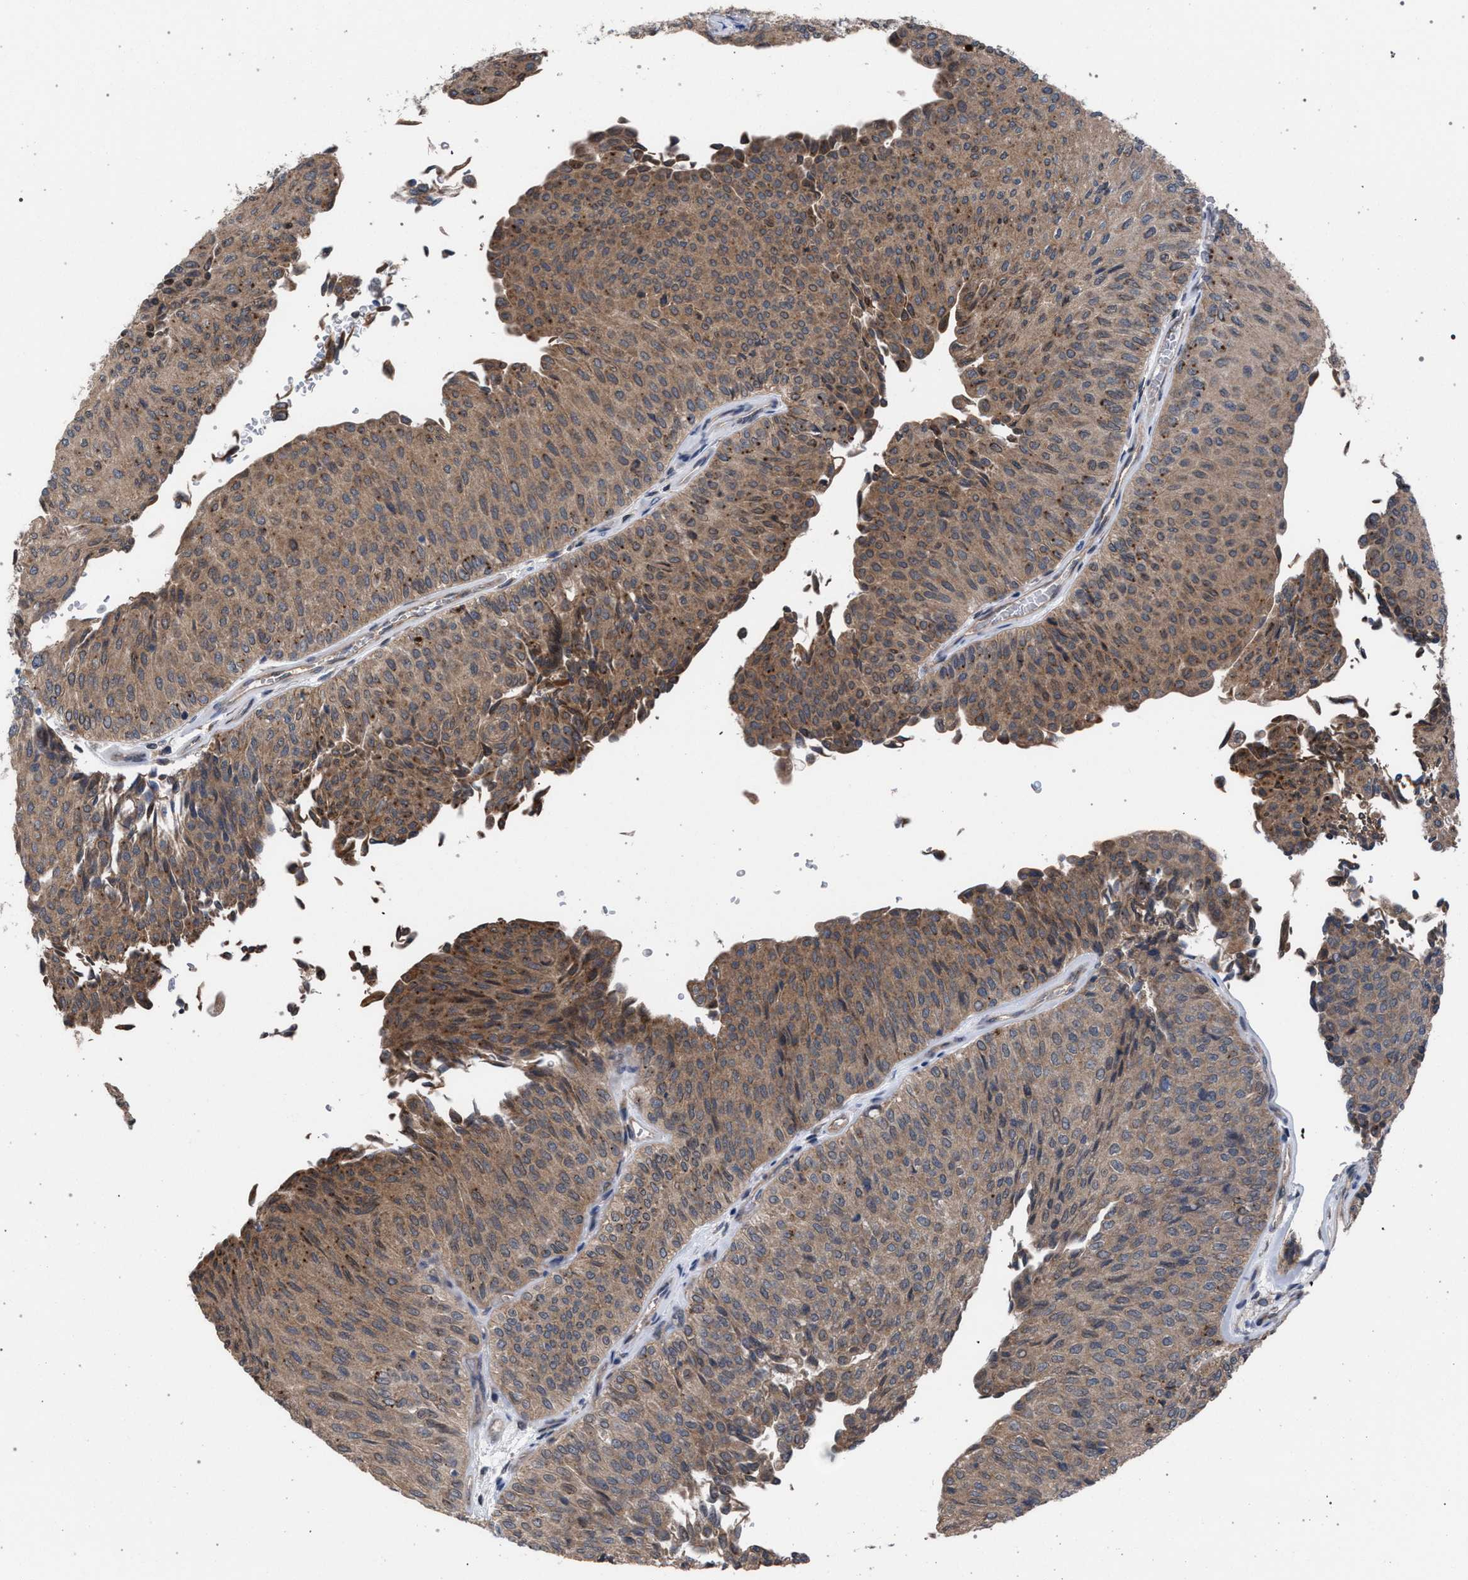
{"staining": {"intensity": "moderate", "quantity": ">75%", "location": "cytoplasmic/membranous"}, "tissue": "urothelial cancer", "cell_type": "Tumor cells", "image_type": "cancer", "snomed": [{"axis": "morphology", "description": "Urothelial carcinoma, Low grade"}, {"axis": "topography", "description": "Urinary bladder"}], "caption": "Urothelial cancer stained with IHC demonstrates moderate cytoplasmic/membranous positivity in about >75% of tumor cells.", "gene": "ARPC5L", "patient": {"sex": "male", "age": 78}}